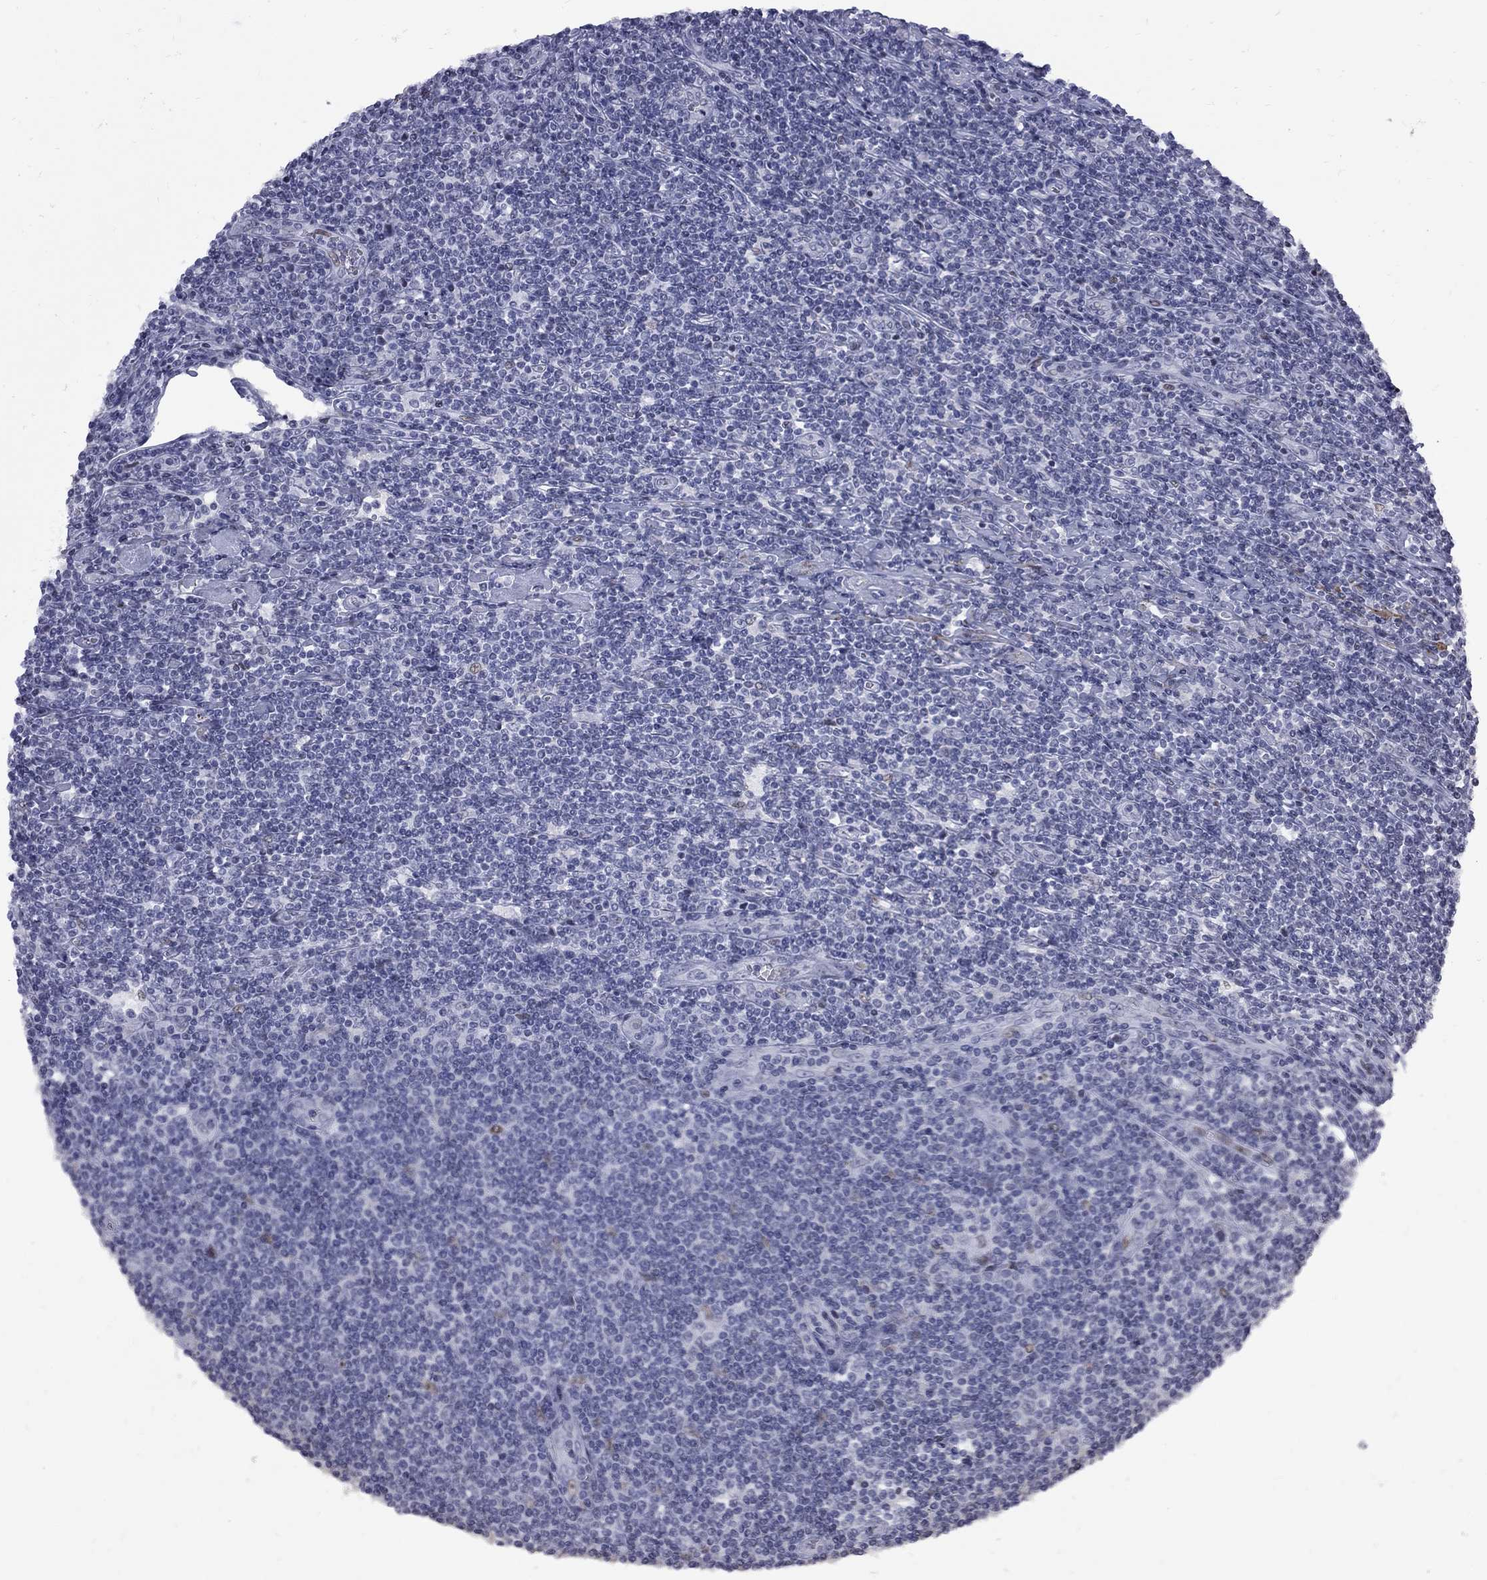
{"staining": {"intensity": "negative", "quantity": "none", "location": "none"}, "tissue": "lymphoma", "cell_type": "Tumor cells", "image_type": "cancer", "snomed": [{"axis": "morphology", "description": "Hodgkin's disease, NOS"}, {"axis": "topography", "description": "Lymph node"}], "caption": "An immunohistochemistry (IHC) photomicrograph of Hodgkin's disease is shown. There is no staining in tumor cells of Hodgkin's disease.", "gene": "ZNF154", "patient": {"sex": "male", "age": 40}}